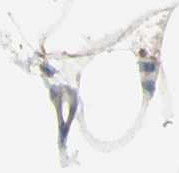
{"staining": {"intensity": "negative", "quantity": "none", "location": "none"}, "tissue": "adipose tissue", "cell_type": "Adipocytes", "image_type": "normal", "snomed": [{"axis": "morphology", "description": "Normal tissue, NOS"}, {"axis": "morphology", "description": "Duct carcinoma"}, {"axis": "topography", "description": "Breast"}, {"axis": "topography", "description": "Adipose tissue"}], "caption": "Adipose tissue stained for a protein using immunohistochemistry displays no positivity adipocytes.", "gene": "PRKCA", "patient": {"sex": "female", "age": 37}}